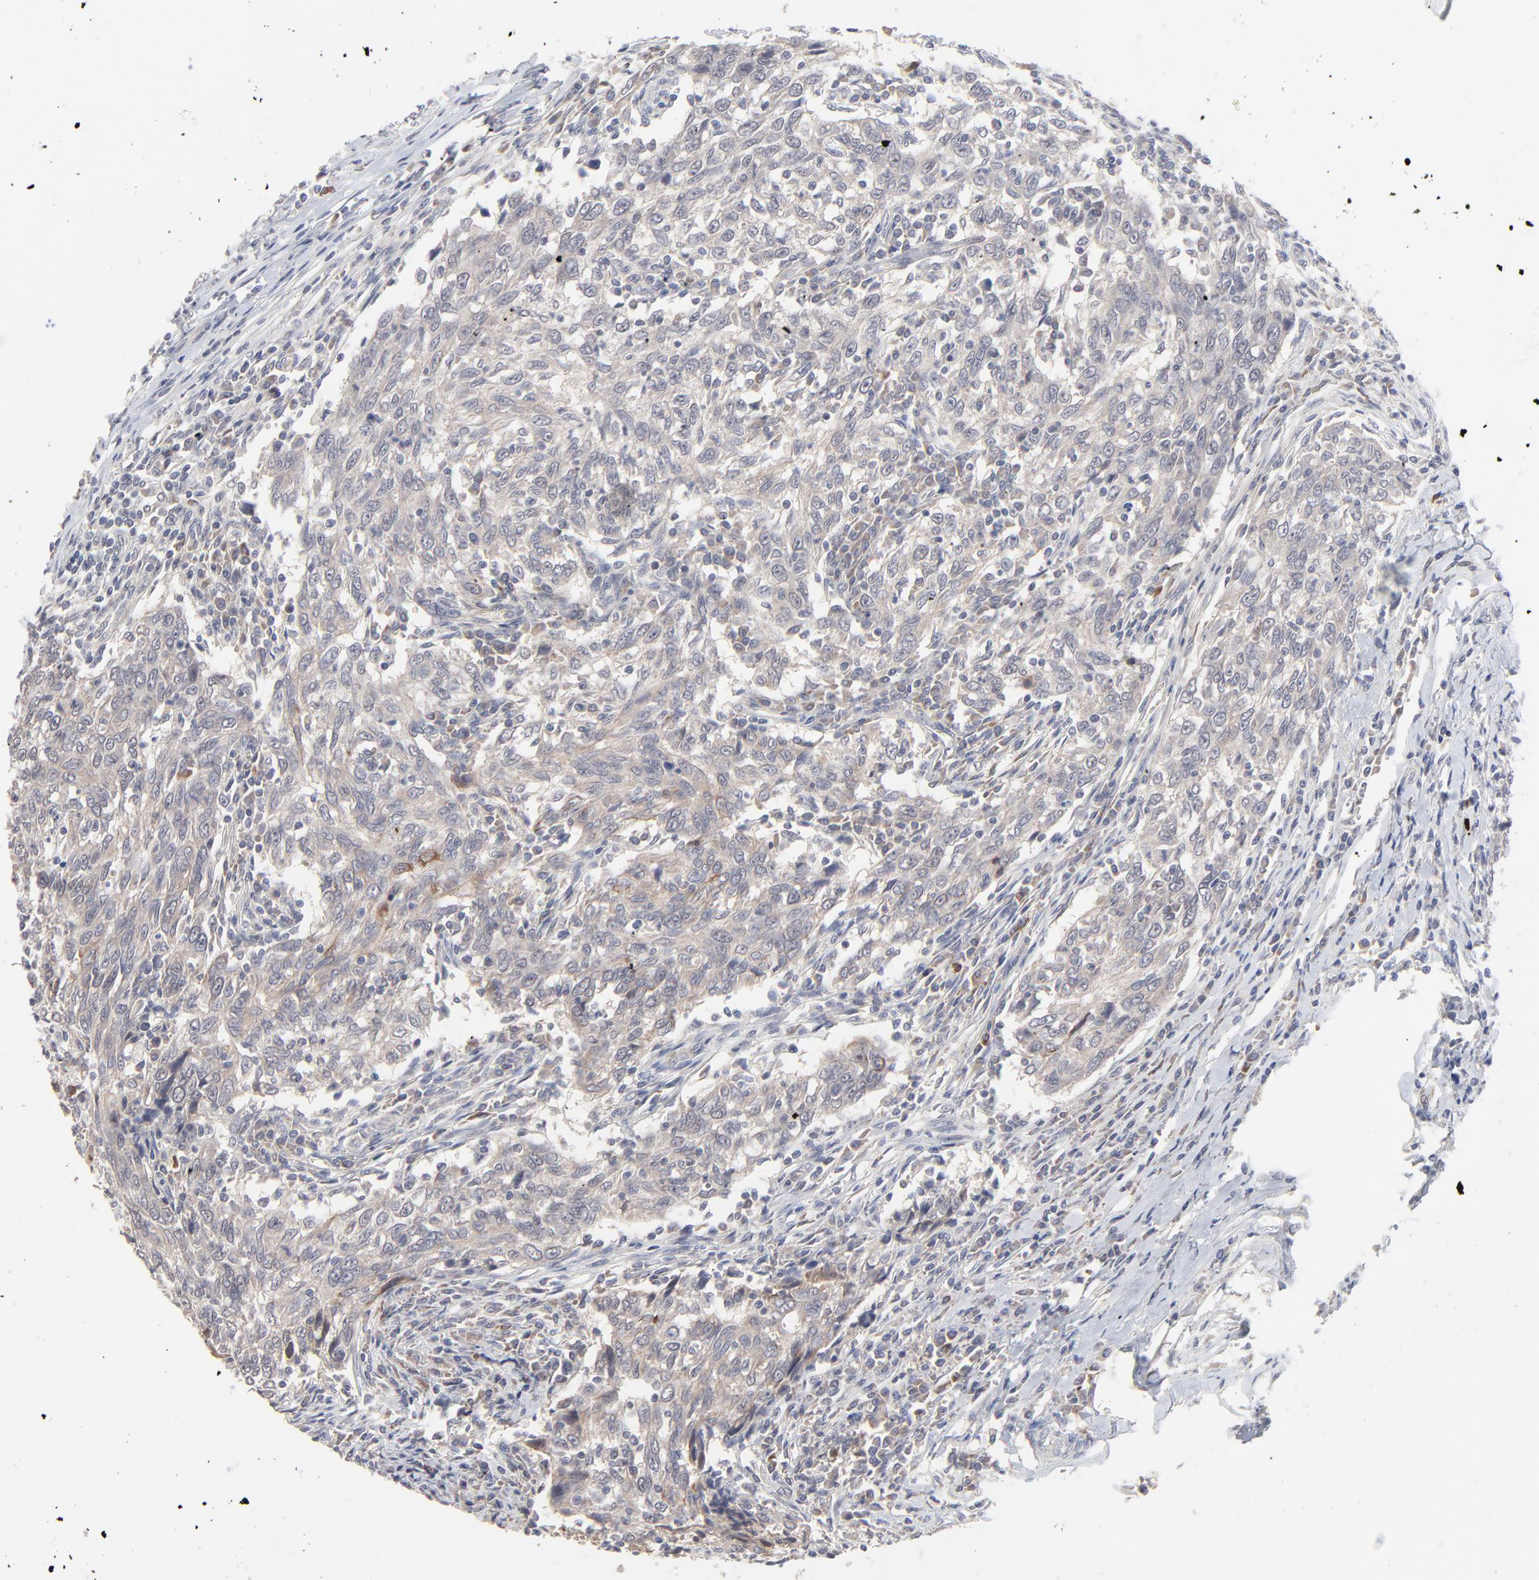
{"staining": {"intensity": "weak", "quantity": ">75%", "location": "cytoplasmic/membranous"}, "tissue": "breast cancer", "cell_type": "Tumor cells", "image_type": "cancer", "snomed": [{"axis": "morphology", "description": "Duct carcinoma"}, {"axis": "topography", "description": "Breast"}], "caption": "This is an image of IHC staining of breast cancer (invasive ductal carcinoma), which shows weak staining in the cytoplasmic/membranous of tumor cells.", "gene": "FAM199X", "patient": {"sex": "female", "age": 50}}